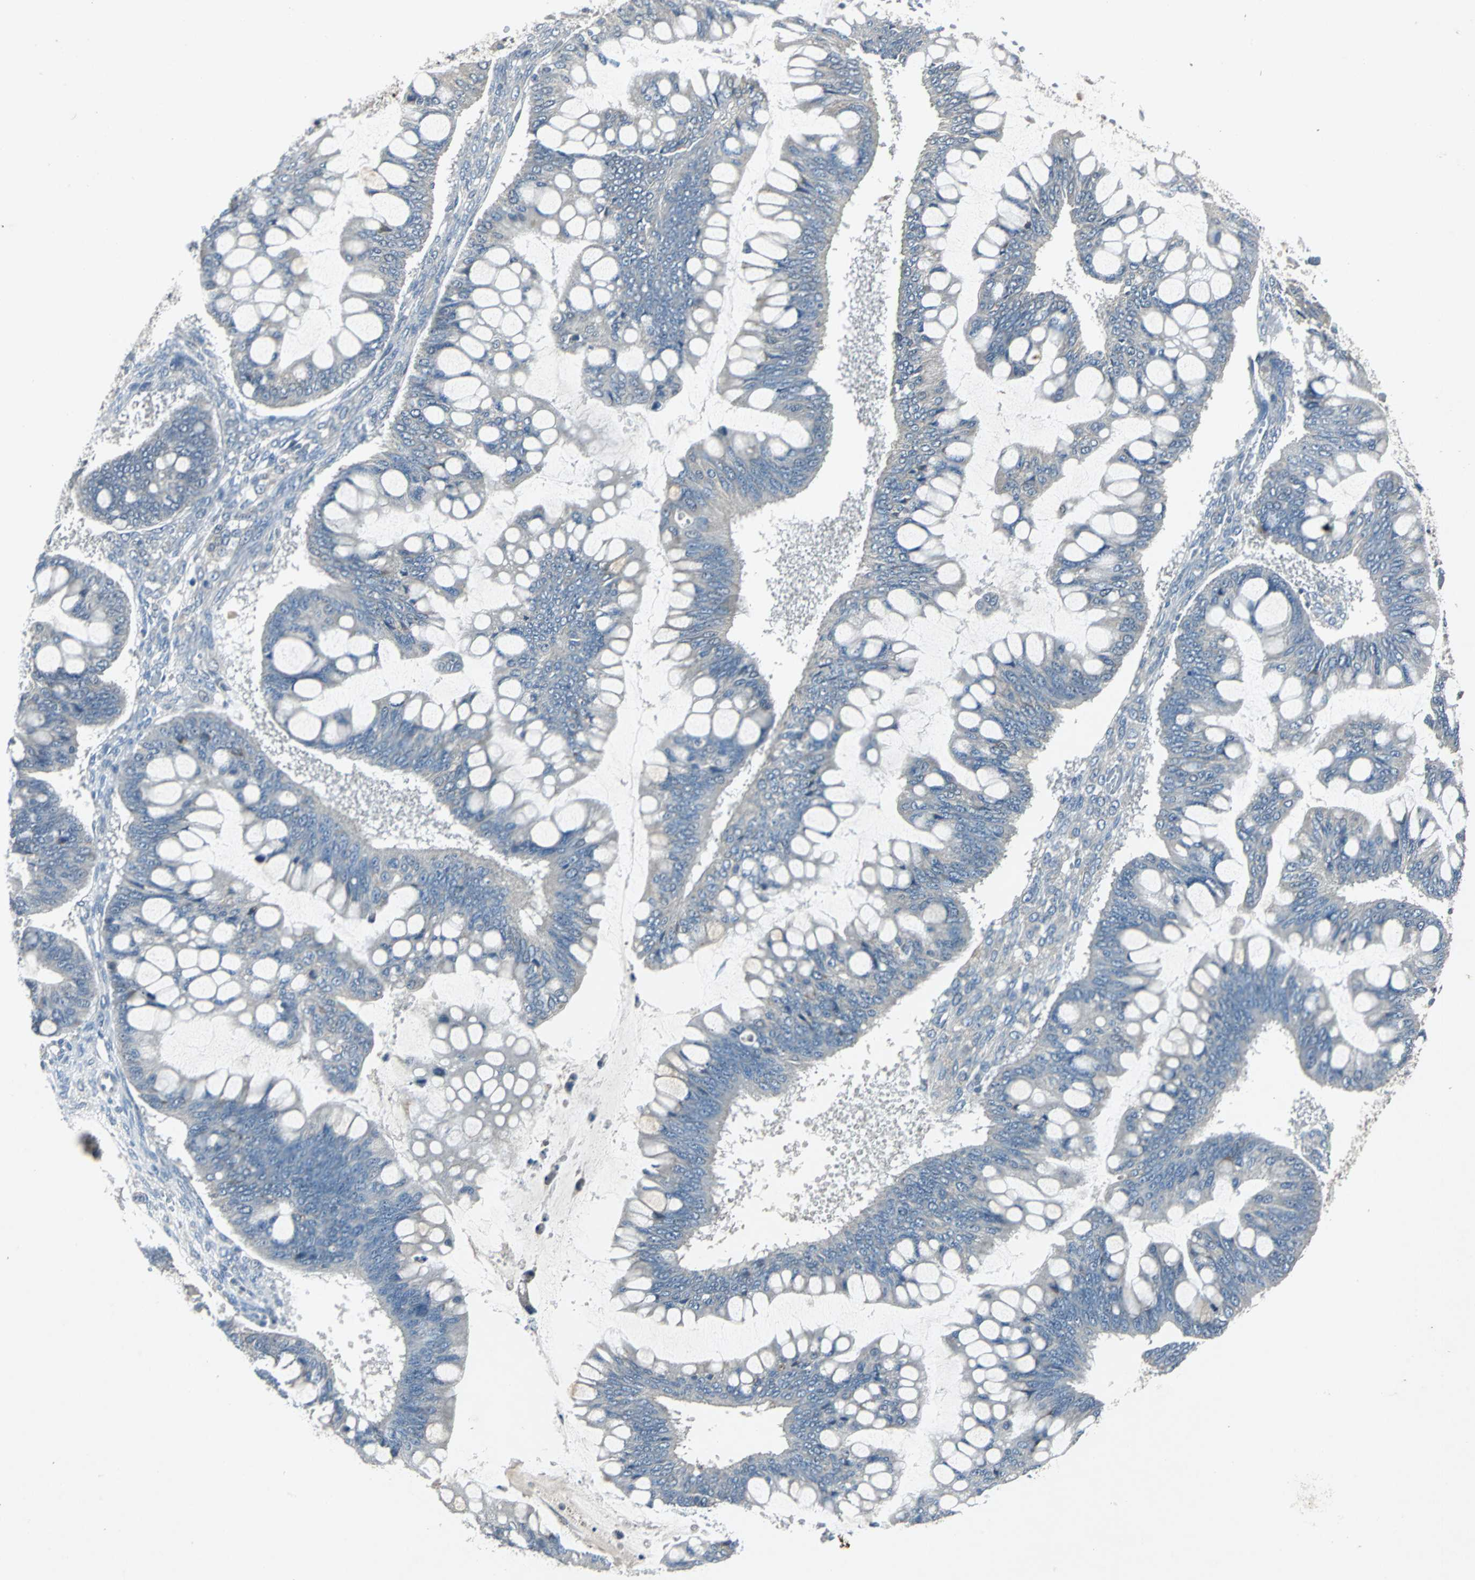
{"staining": {"intensity": "negative", "quantity": "none", "location": "none"}, "tissue": "ovarian cancer", "cell_type": "Tumor cells", "image_type": "cancer", "snomed": [{"axis": "morphology", "description": "Cystadenocarcinoma, mucinous, NOS"}, {"axis": "topography", "description": "Ovary"}], "caption": "High power microscopy image of an immunohistochemistry micrograph of ovarian mucinous cystadenocarcinoma, revealing no significant expression in tumor cells.", "gene": "SLC2A13", "patient": {"sex": "female", "age": 73}}